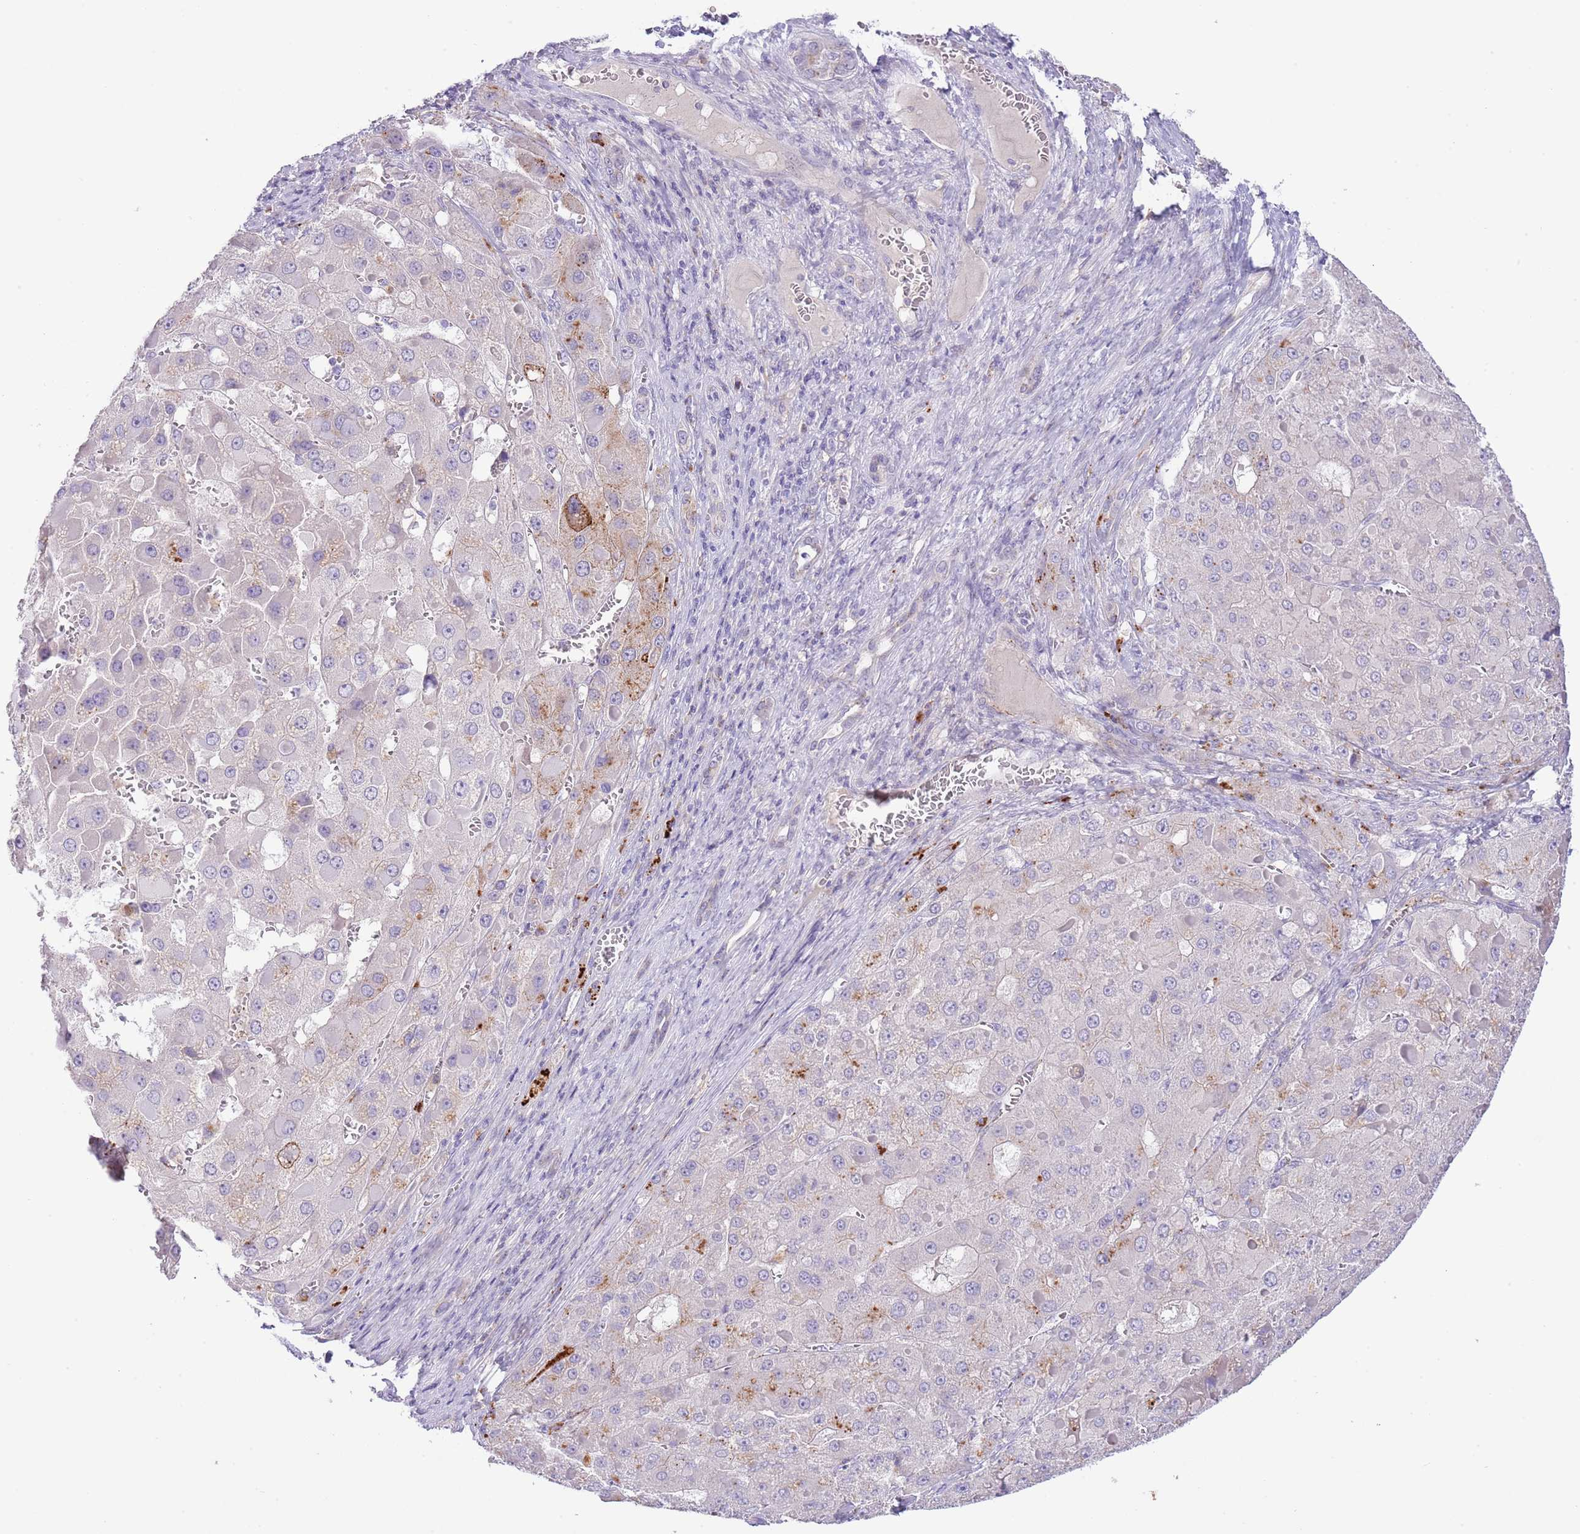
{"staining": {"intensity": "strong", "quantity": "<25%", "location": "cytoplasmic/membranous"}, "tissue": "liver cancer", "cell_type": "Tumor cells", "image_type": "cancer", "snomed": [{"axis": "morphology", "description": "Carcinoma, Hepatocellular, NOS"}, {"axis": "topography", "description": "Liver"}], "caption": "Protein staining of hepatocellular carcinoma (liver) tissue shows strong cytoplasmic/membranous expression in about <25% of tumor cells.", "gene": "ABHD17A", "patient": {"sex": "female", "age": 73}}